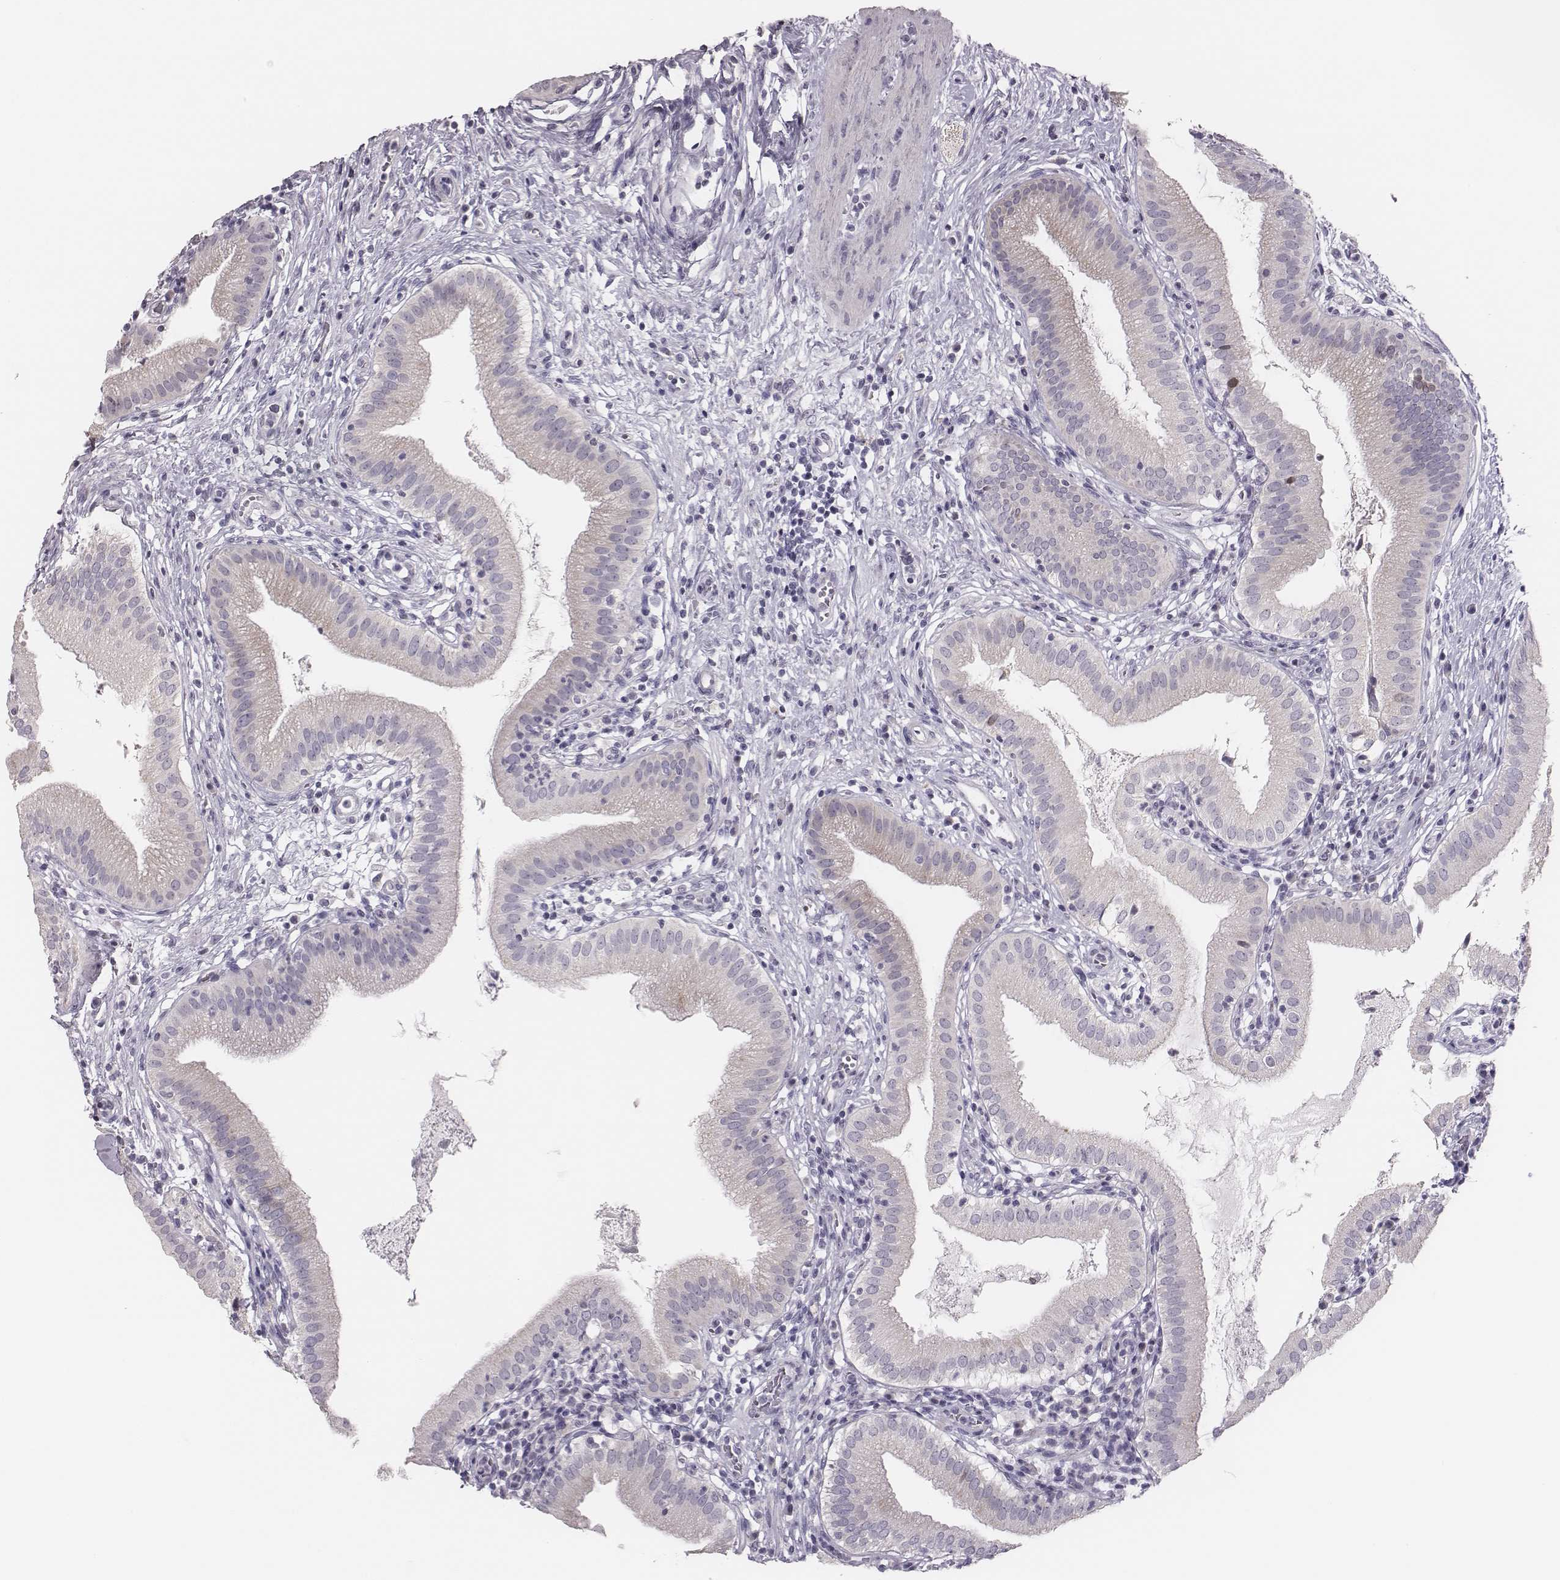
{"staining": {"intensity": "negative", "quantity": "none", "location": "none"}, "tissue": "gallbladder", "cell_type": "Glandular cells", "image_type": "normal", "snomed": [{"axis": "morphology", "description": "Normal tissue, NOS"}, {"axis": "topography", "description": "Gallbladder"}], "caption": "This image is of benign gallbladder stained with immunohistochemistry to label a protein in brown with the nuclei are counter-stained blue. There is no staining in glandular cells.", "gene": "ADGRF4", "patient": {"sex": "female", "age": 65}}